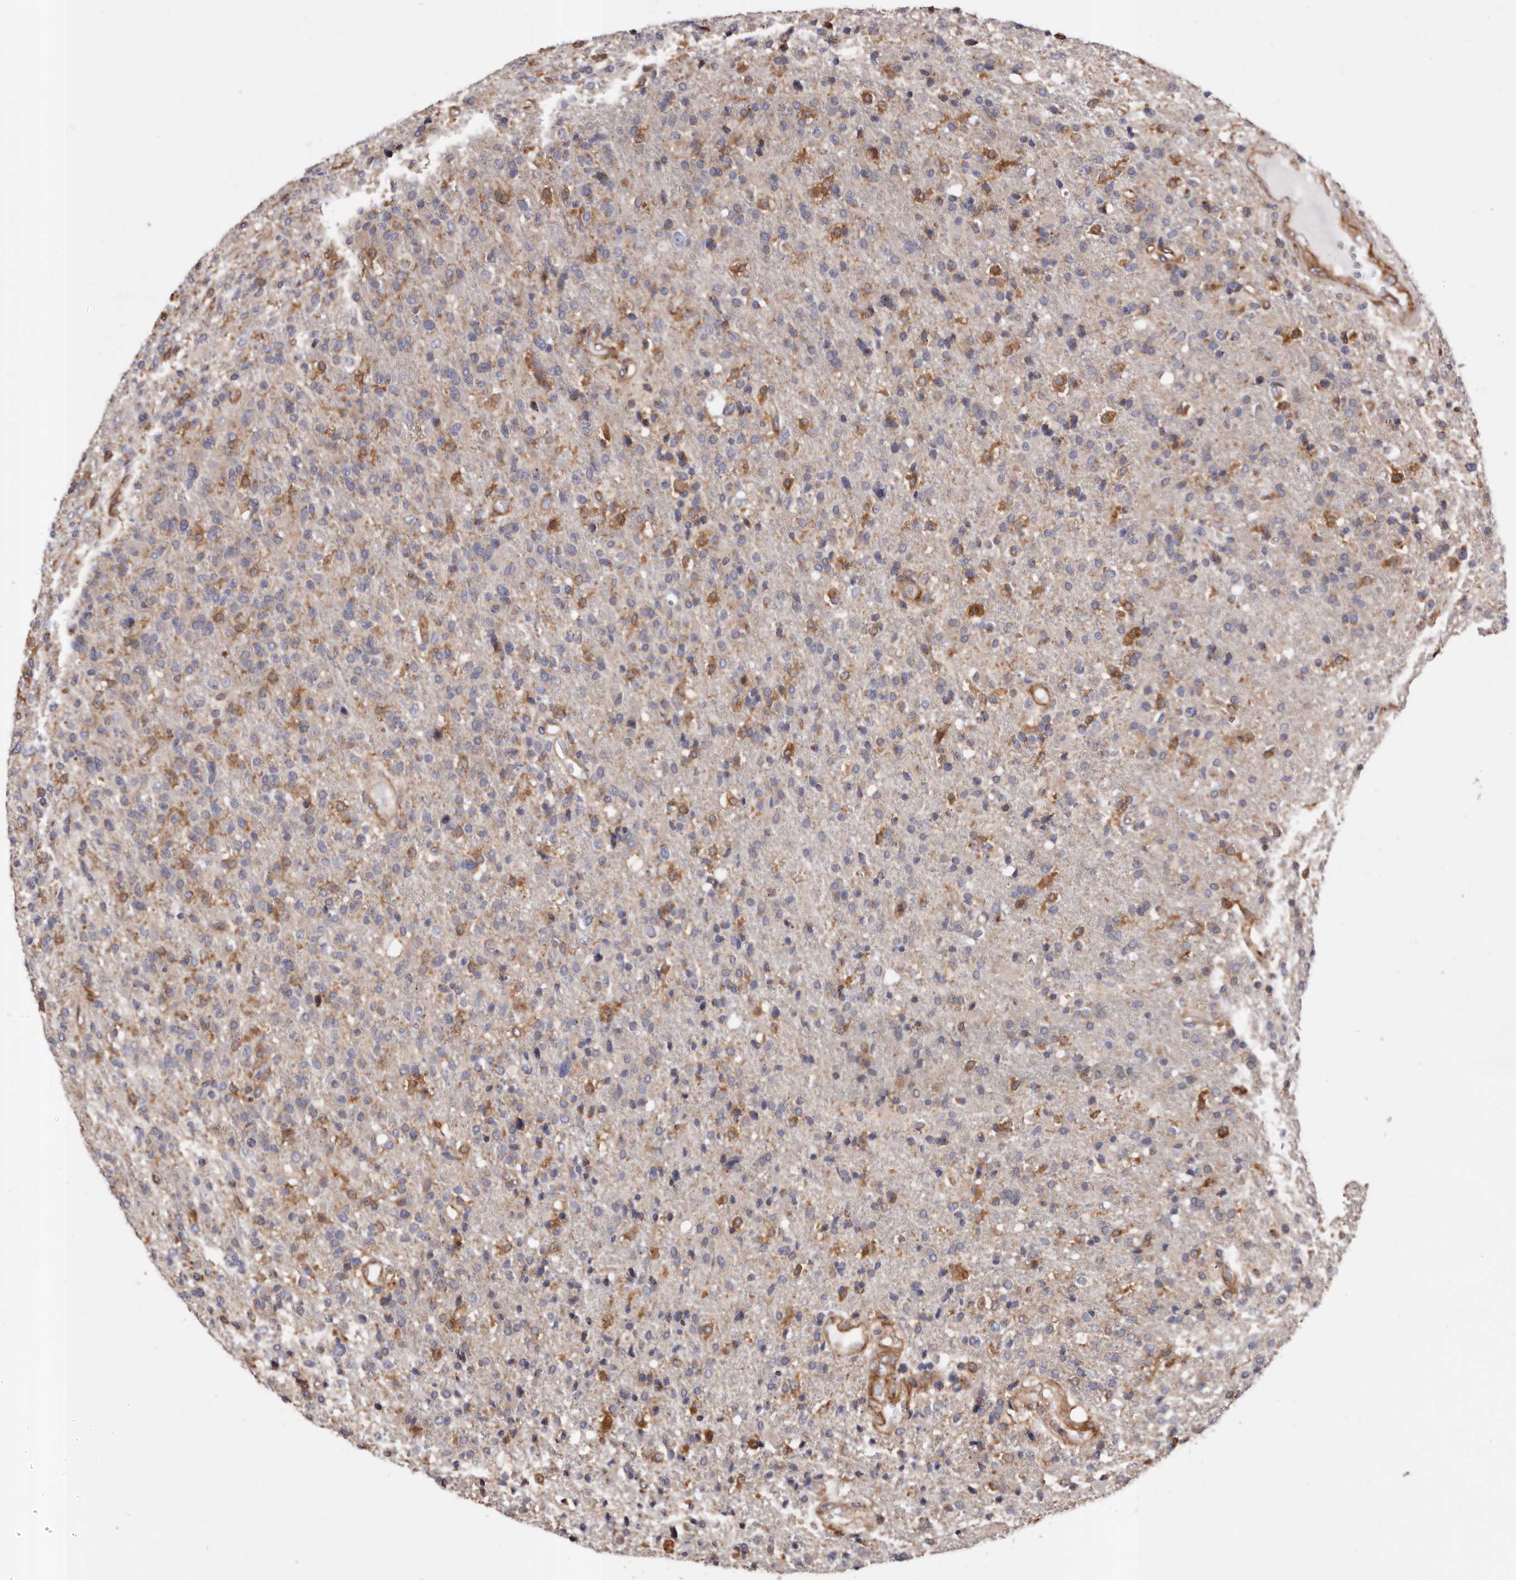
{"staining": {"intensity": "moderate", "quantity": "<25%", "location": "cytoplasmic/membranous"}, "tissue": "glioma", "cell_type": "Tumor cells", "image_type": "cancer", "snomed": [{"axis": "morphology", "description": "Glioma, malignant, High grade"}, {"axis": "topography", "description": "Brain"}], "caption": "DAB immunohistochemical staining of human malignant glioma (high-grade) shows moderate cytoplasmic/membranous protein staining in approximately <25% of tumor cells. (Stains: DAB in brown, nuclei in blue, Microscopy: brightfield microscopy at high magnification).", "gene": "COQ8B", "patient": {"sex": "male", "age": 72}}